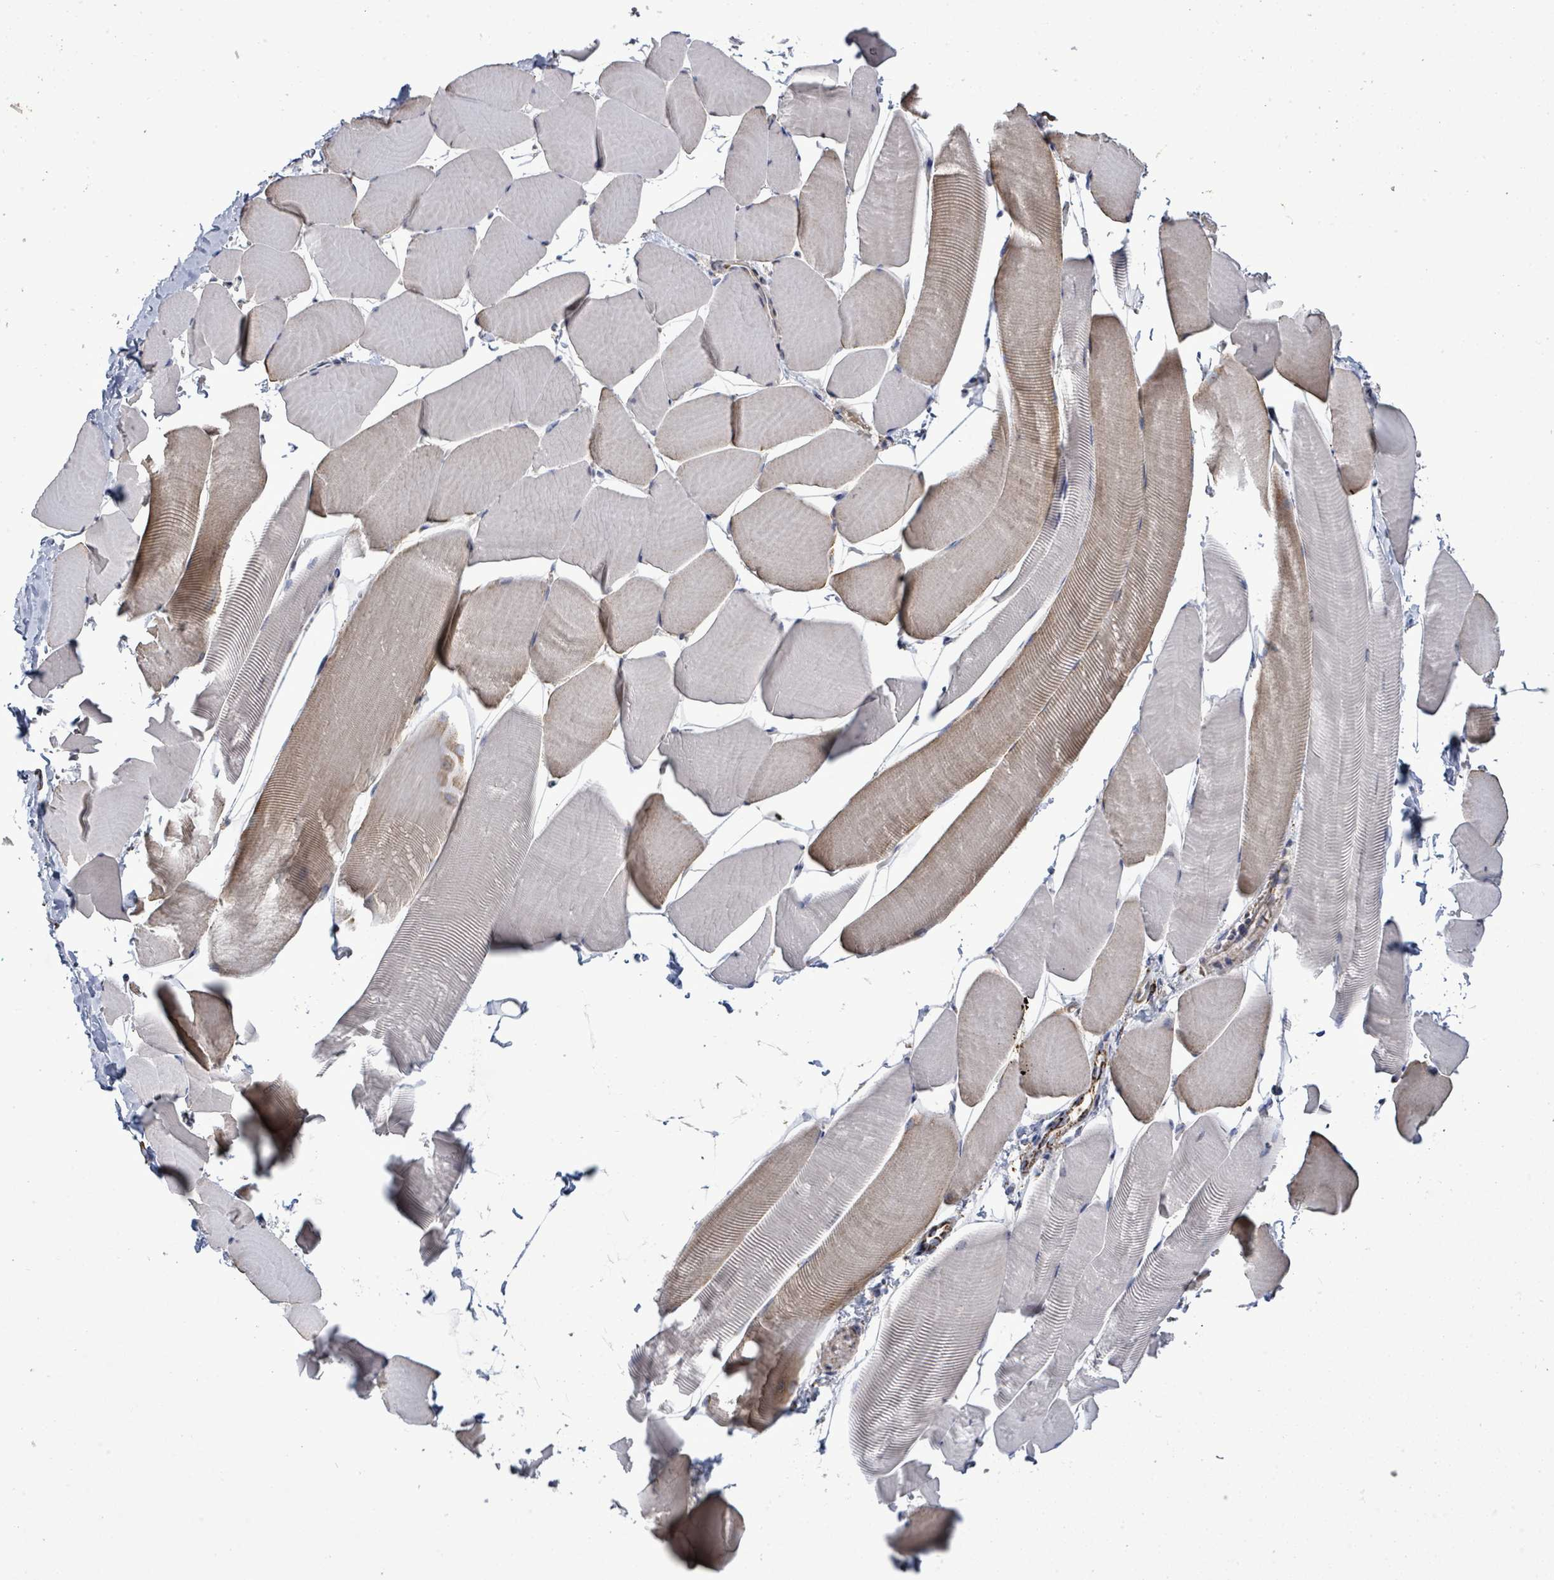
{"staining": {"intensity": "strong", "quantity": "<25%", "location": "cytoplasmic/membranous"}, "tissue": "skeletal muscle", "cell_type": "Myocytes", "image_type": "normal", "snomed": [{"axis": "morphology", "description": "Normal tissue, NOS"}, {"axis": "topography", "description": "Skeletal muscle"}], "caption": "A medium amount of strong cytoplasmic/membranous staining is seen in approximately <25% of myocytes in normal skeletal muscle. (Stains: DAB (3,3'-diaminobenzidine) in brown, nuclei in blue, Microscopy: brightfield microscopy at high magnification).", "gene": "MTMR12", "patient": {"sex": "male", "age": 25}}